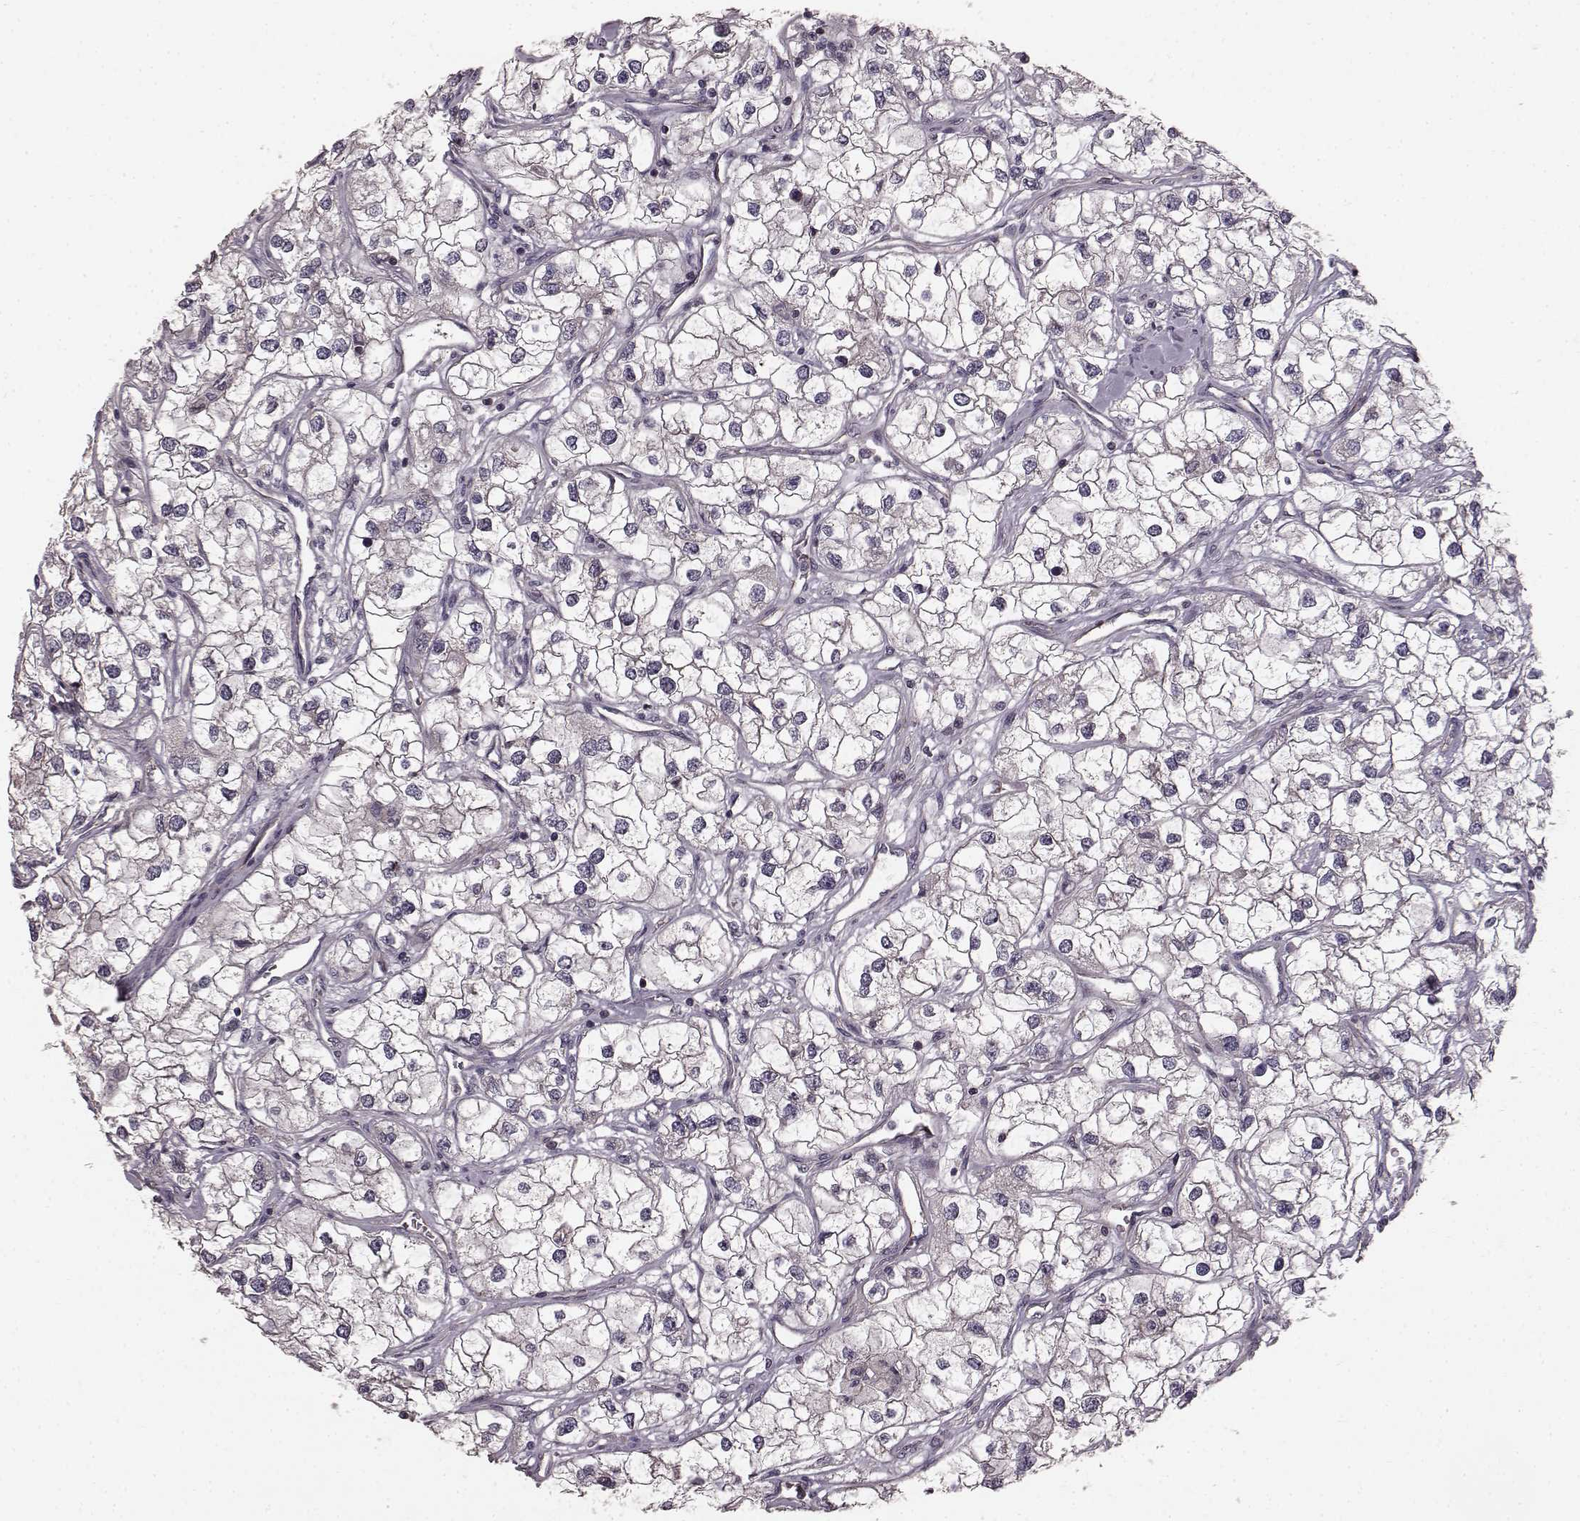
{"staining": {"intensity": "negative", "quantity": "none", "location": "none"}, "tissue": "renal cancer", "cell_type": "Tumor cells", "image_type": "cancer", "snomed": [{"axis": "morphology", "description": "Adenocarcinoma, NOS"}, {"axis": "topography", "description": "Kidney"}], "caption": "DAB immunohistochemical staining of human renal cancer exhibits no significant staining in tumor cells.", "gene": "SLC22A18", "patient": {"sex": "male", "age": 59}}